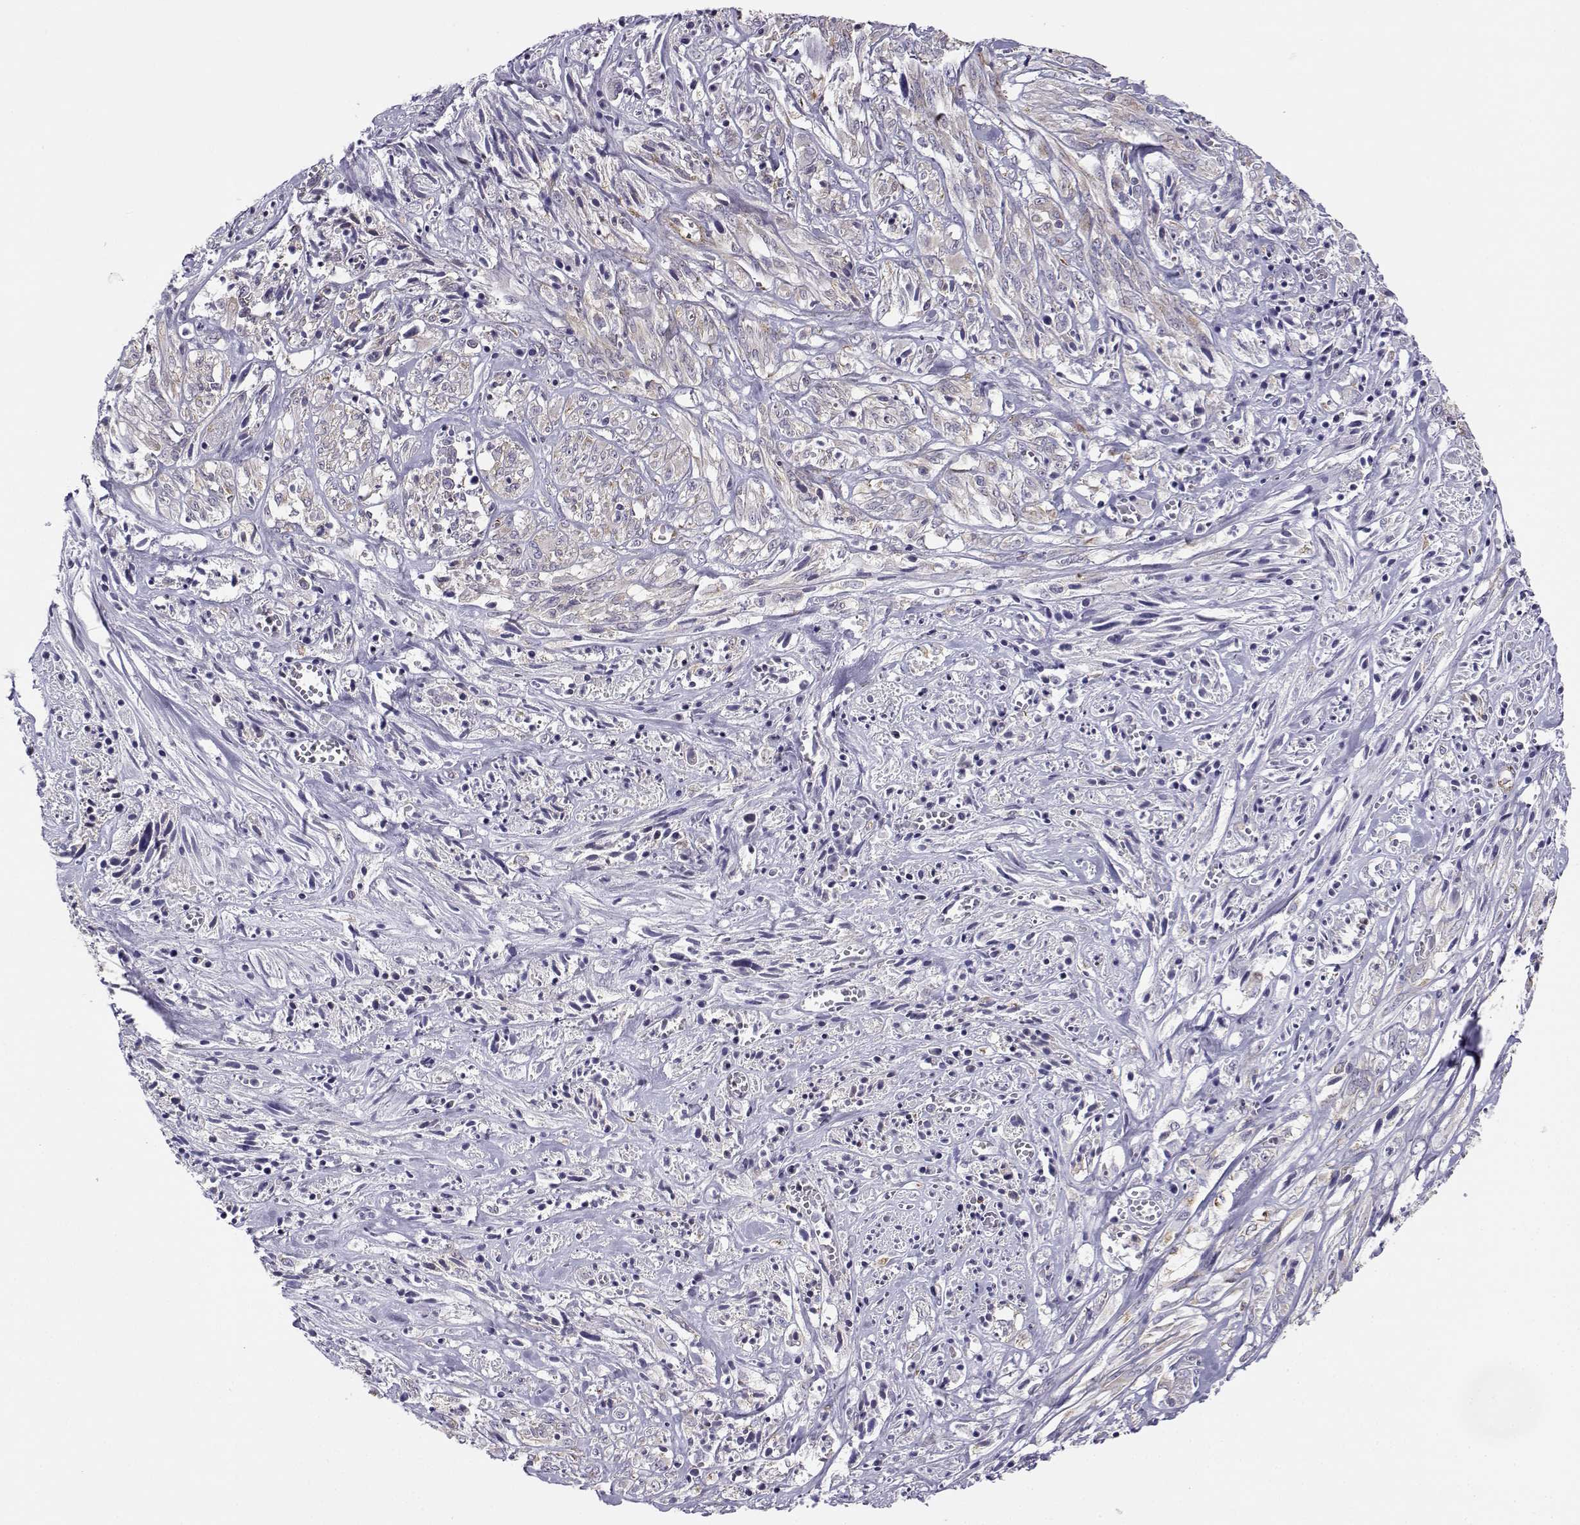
{"staining": {"intensity": "weak", "quantity": "<25%", "location": "cytoplasmic/membranous"}, "tissue": "melanoma", "cell_type": "Tumor cells", "image_type": "cancer", "snomed": [{"axis": "morphology", "description": "Malignant melanoma, NOS"}, {"axis": "topography", "description": "Skin"}], "caption": "Photomicrograph shows no significant protein positivity in tumor cells of malignant melanoma.", "gene": "BEND6", "patient": {"sex": "female", "age": 91}}